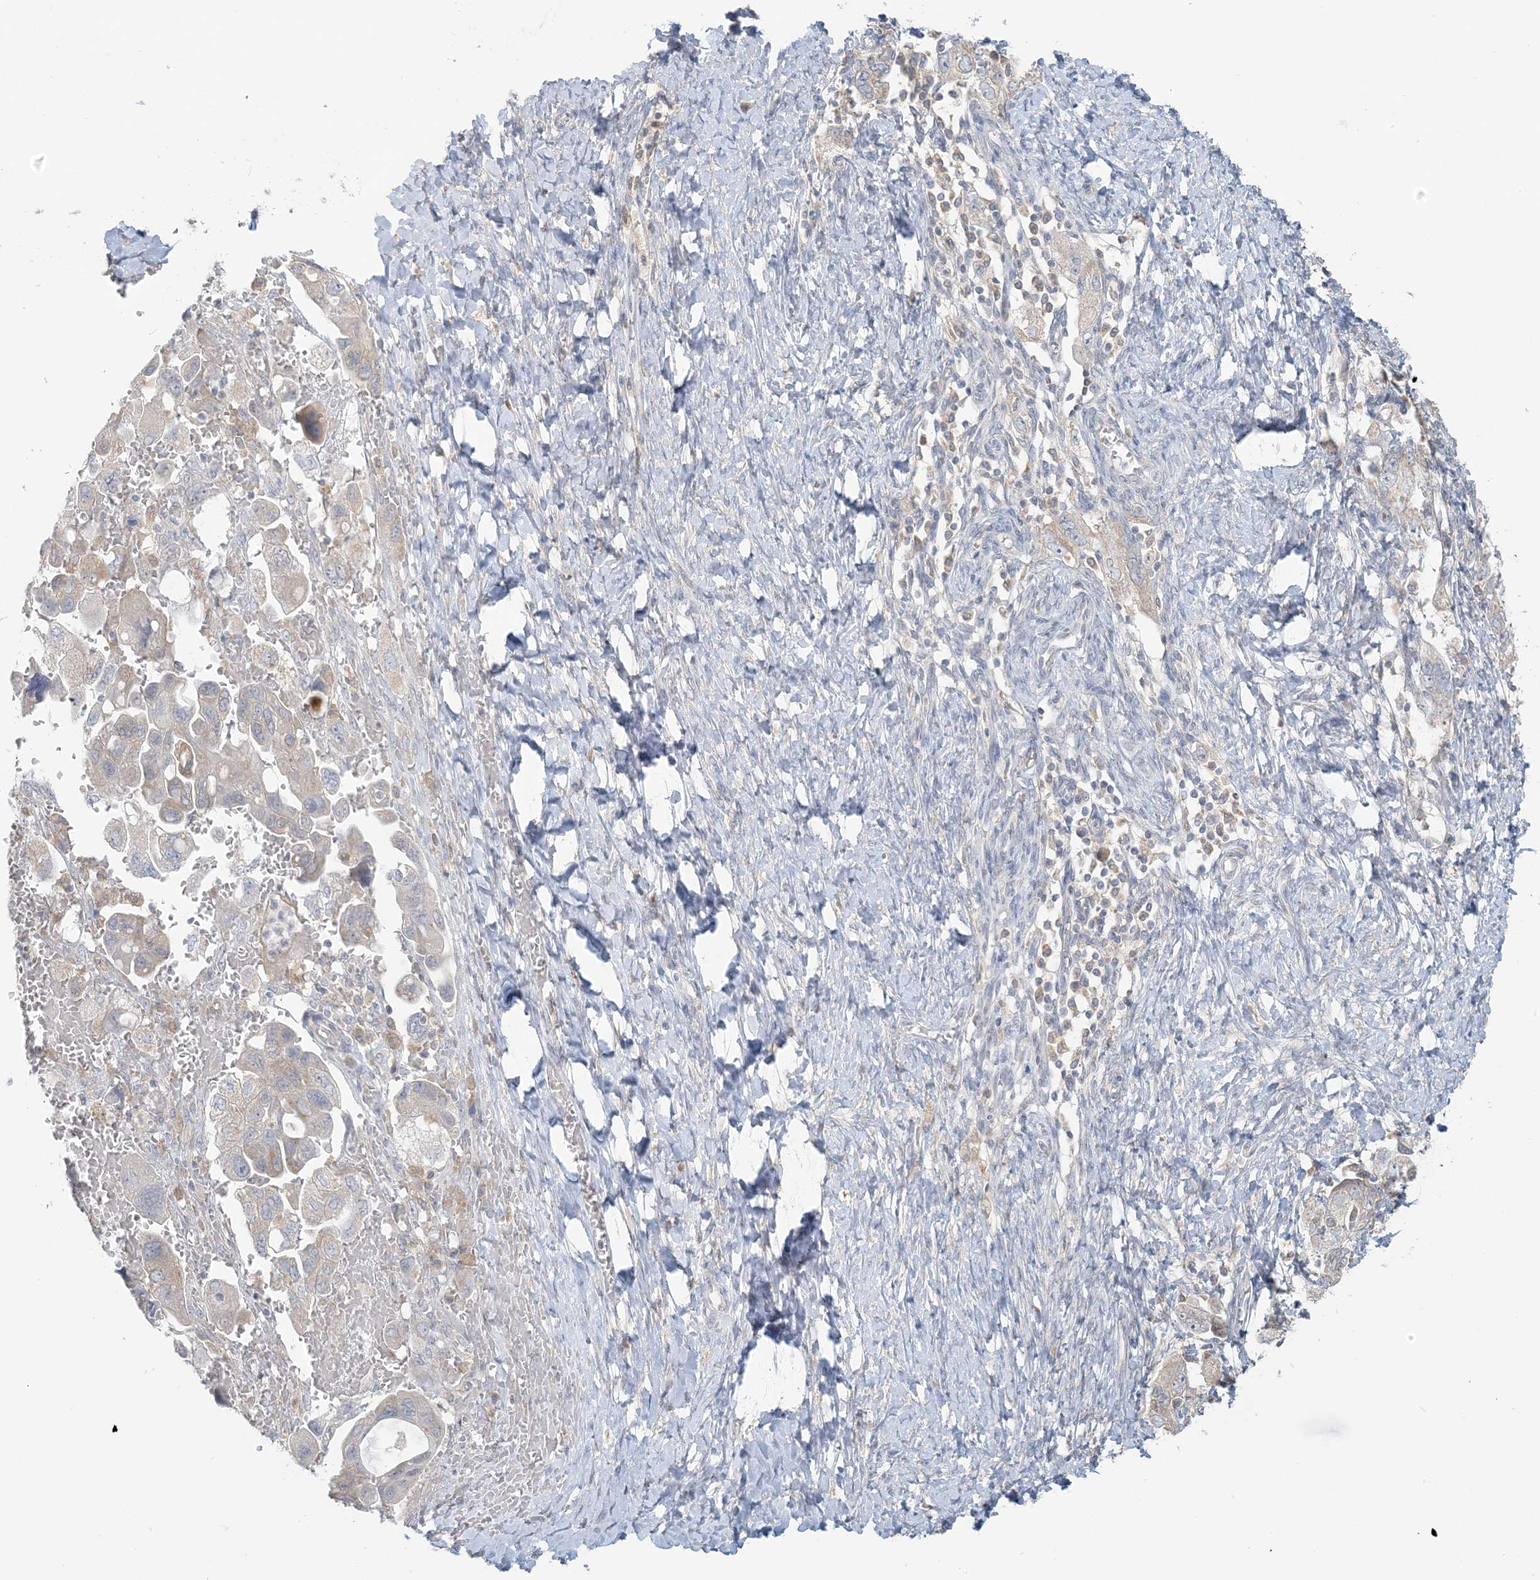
{"staining": {"intensity": "weak", "quantity": ">75%", "location": "cytoplasmic/membranous"}, "tissue": "ovarian cancer", "cell_type": "Tumor cells", "image_type": "cancer", "snomed": [{"axis": "morphology", "description": "Carcinoma, NOS"}, {"axis": "morphology", "description": "Cystadenocarcinoma, serous, NOS"}, {"axis": "topography", "description": "Ovary"}], "caption": "Immunohistochemistry image of ovarian cancer (carcinoma) stained for a protein (brown), which displays low levels of weak cytoplasmic/membranous staining in about >75% of tumor cells.", "gene": "EEFSEC", "patient": {"sex": "female", "age": 69}}